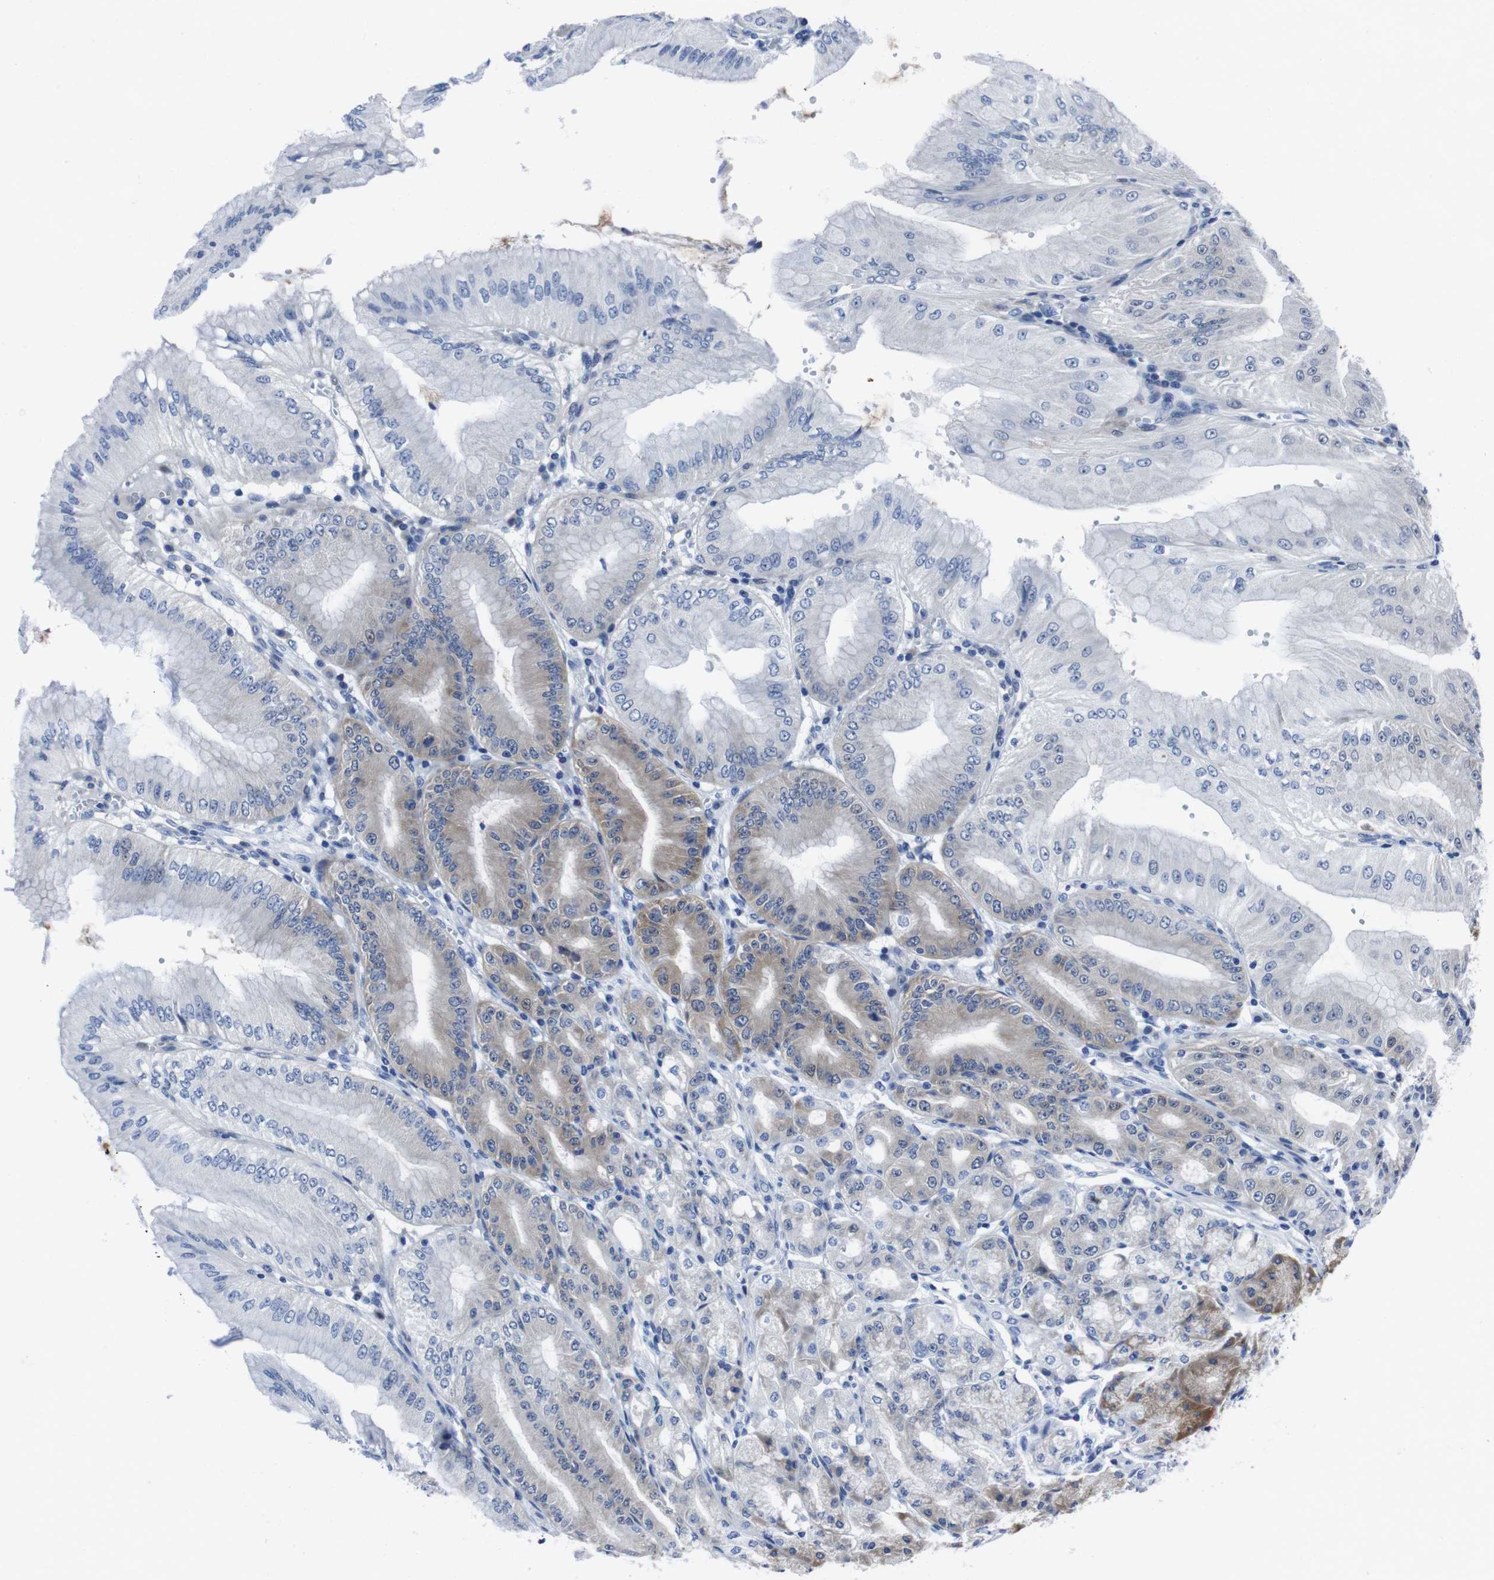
{"staining": {"intensity": "moderate", "quantity": "25%-75%", "location": "cytoplasmic/membranous"}, "tissue": "stomach", "cell_type": "Glandular cells", "image_type": "normal", "snomed": [{"axis": "morphology", "description": "Normal tissue, NOS"}, {"axis": "topography", "description": "Stomach, lower"}], "caption": "This micrograph reveals unremarkable stomach stained with immunohistochemistry (IHC) to label a protein in brown. The cytoplasmic/membranous of glandular cells show moderate positivity for the protein. Nuclei are counter-stained blue.", "gene": "EIF4A1", "patient": {"sex": "male", "age": 71}}